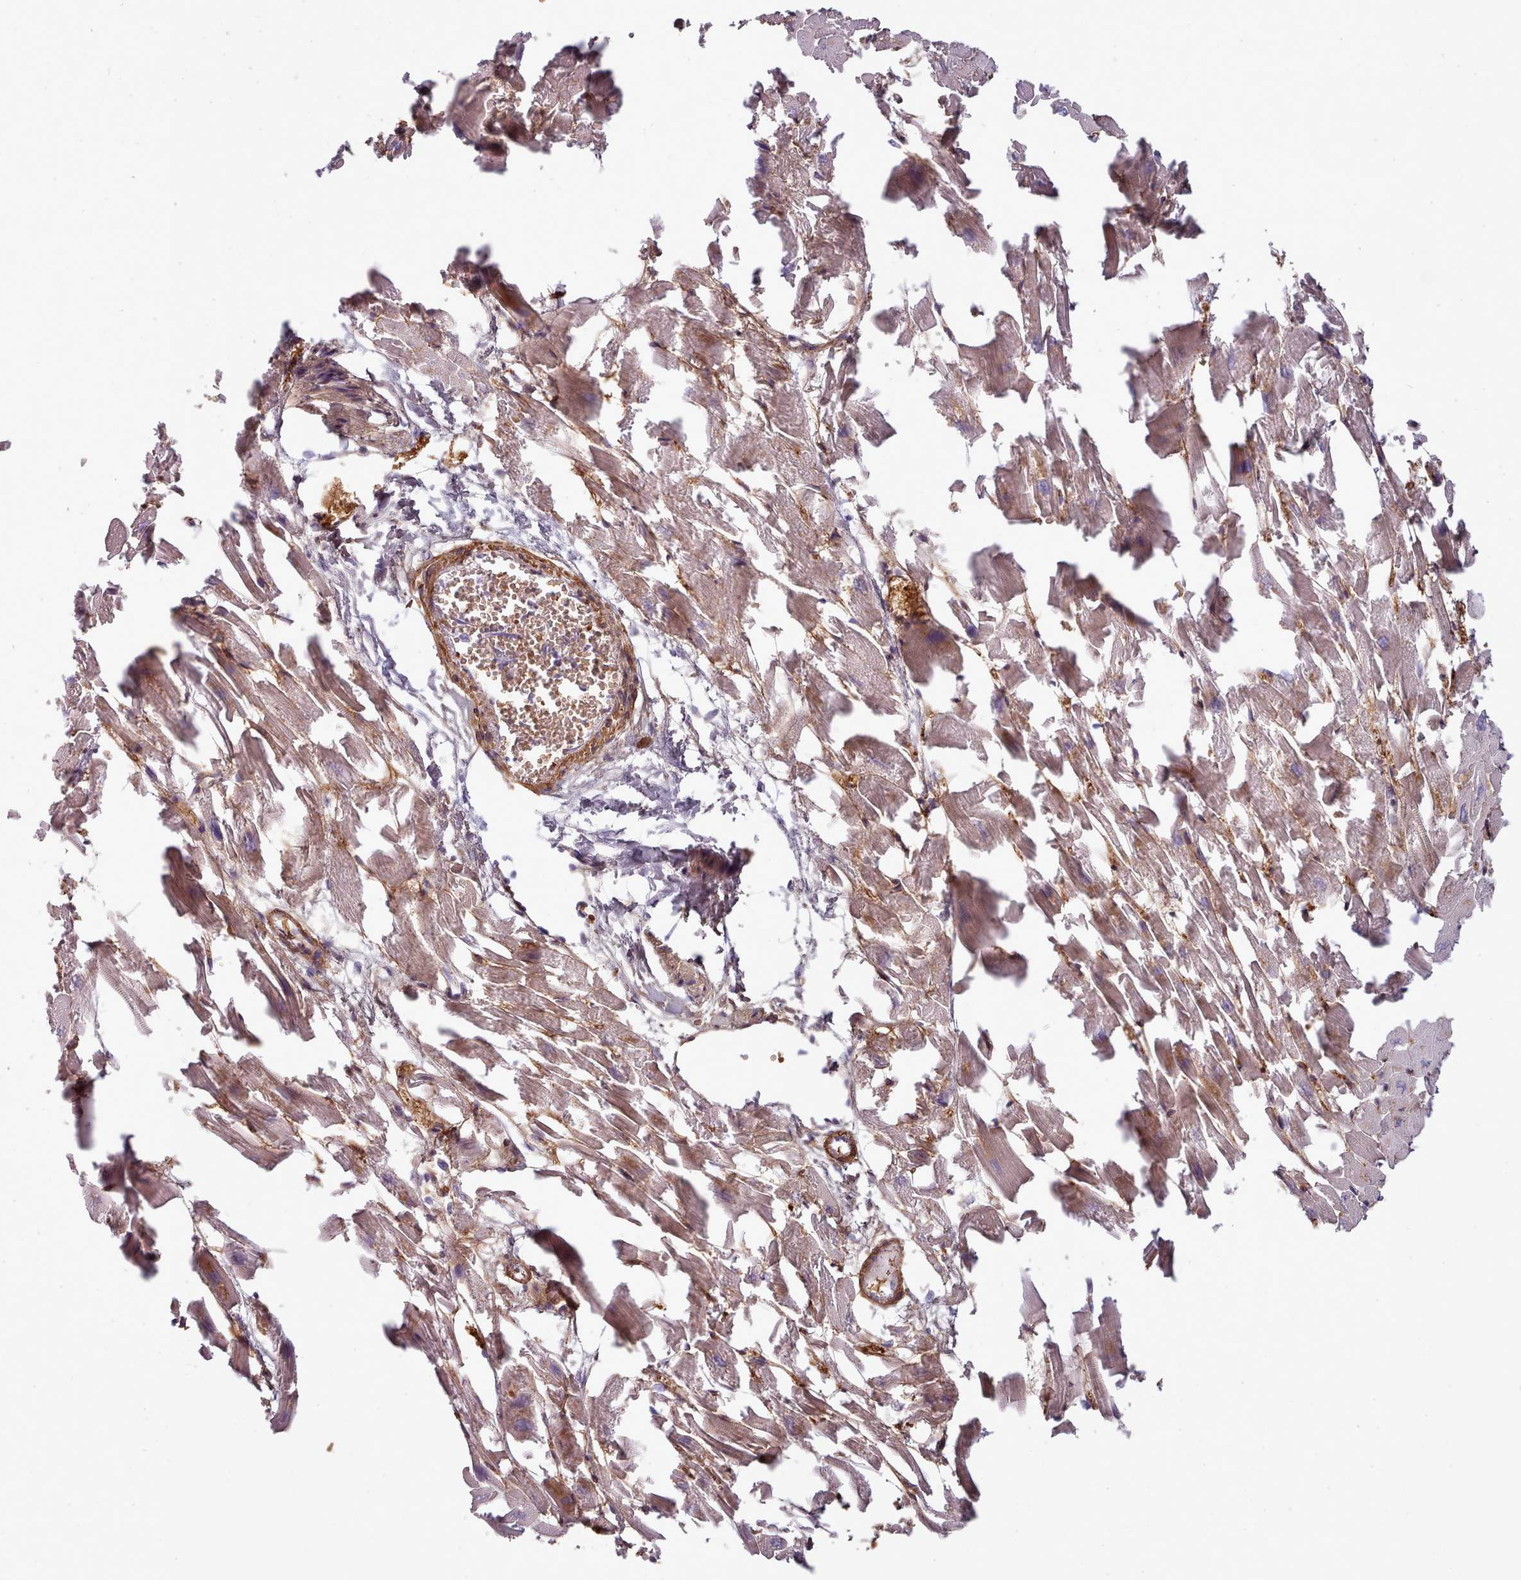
{"staining": {"intensity": "moderate", "quantity": ">75%", "location": "cytoplasmic/membranous"}, "tissue": "heart muscle", "cell_type": "Cardiomyocytes", "image_type": "normal", "snomed": [{"axis": "morphology", "description": "Normal tissue, NOS"}, {"axis": "topography", "description": "Heart"}], "caption": "Unremarkable heart muscle was stained to show a protein in brown. There is medium levels of moderate cytoplasmic/membranous staining in approximately >75% of cardiomyocytes.", "gene": "CLNS1A", "patient": {"sex": "female", "age": 64}}